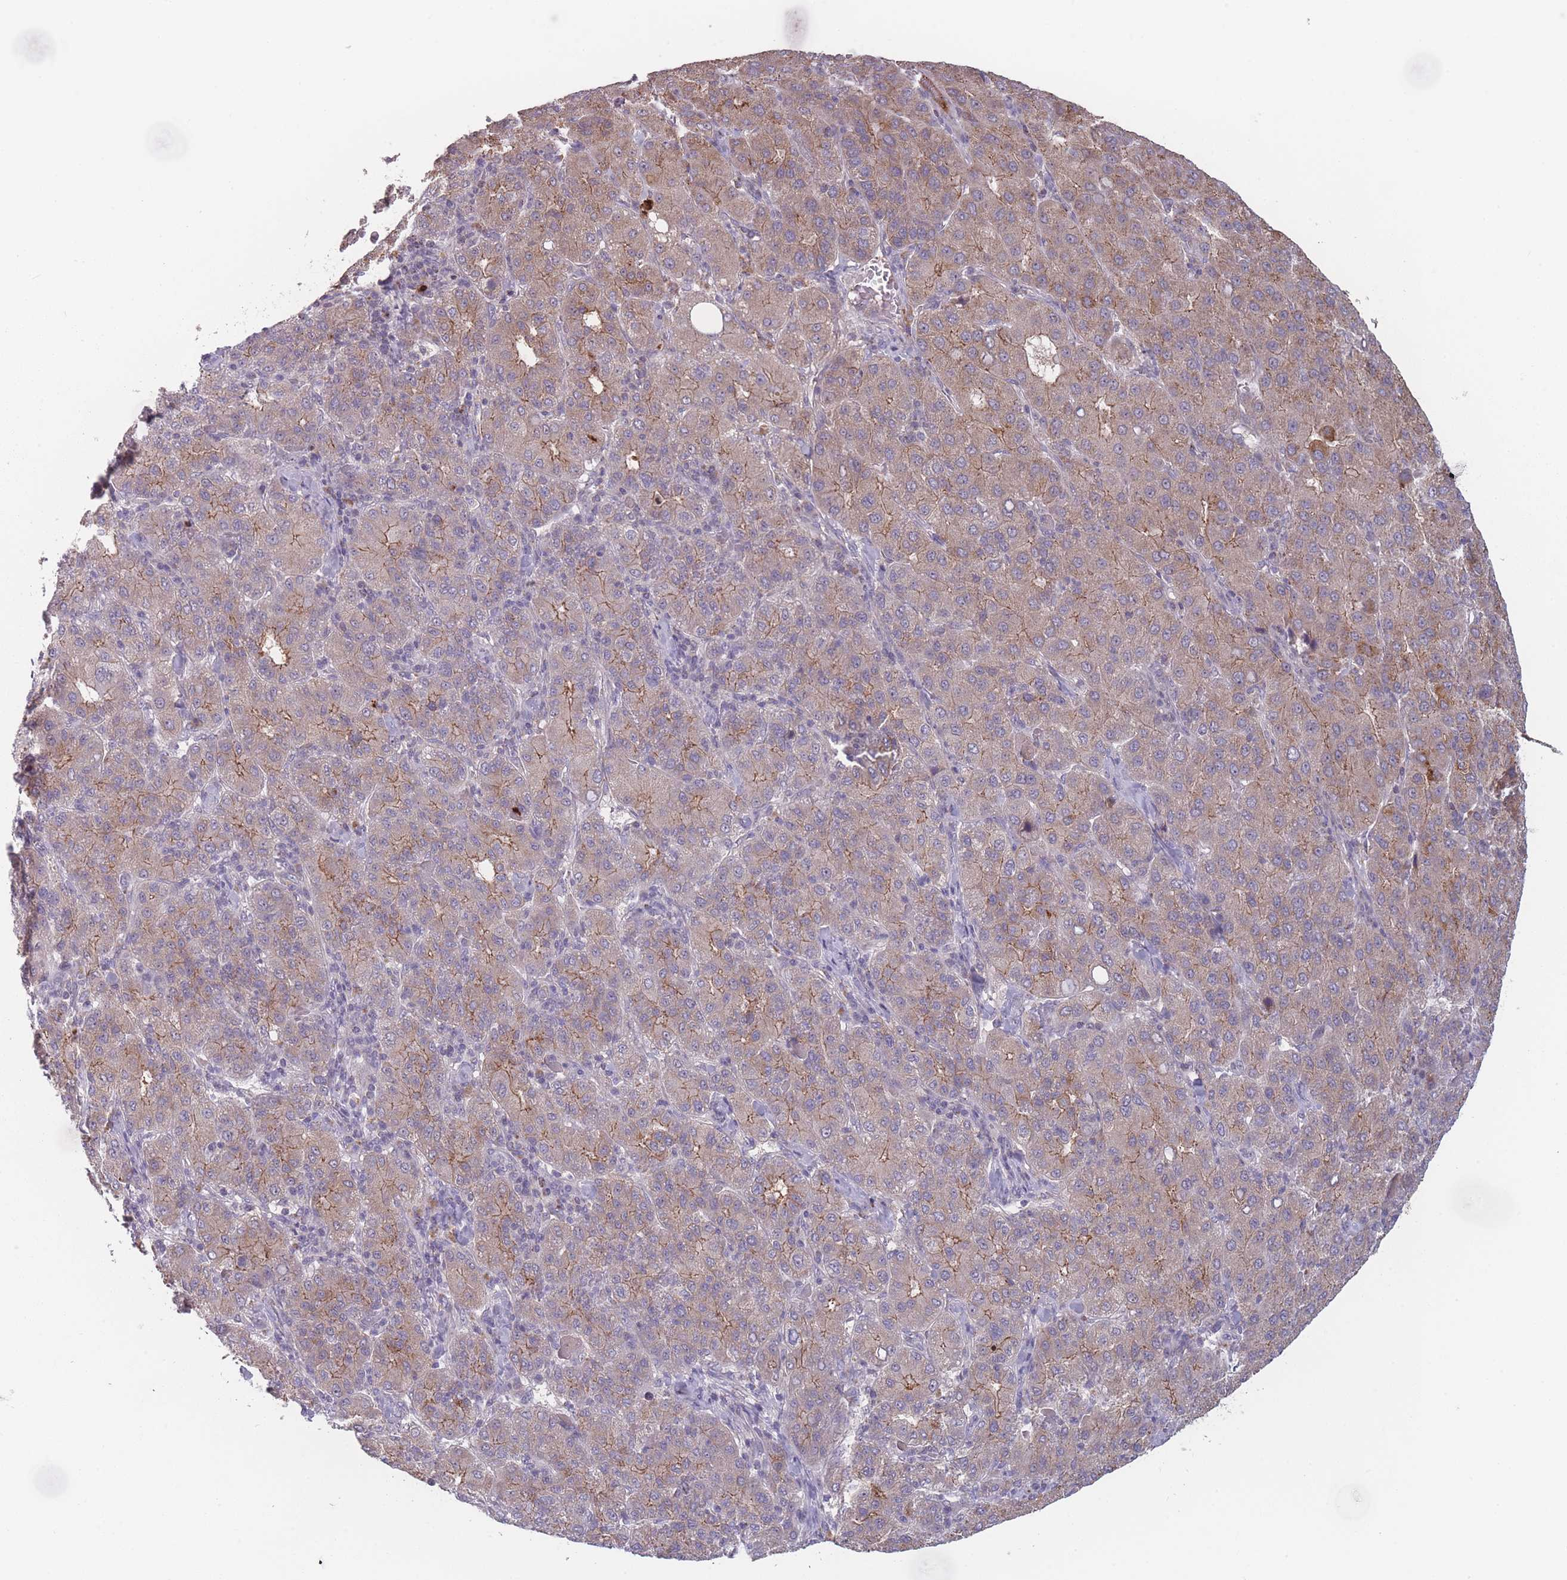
{"staining": {"intensity": "moderate", "quantity": "25%-75%", "location": "cytoplasmic/membranous"}, "tissue": "liver cancer", "cell_type": "Tumor cells", "image_type": "cancer", "snomed": [{"axis": "morphology", "description": "Carcinoma, Hepatocellular, NOS"}, {"axis": "topography", "description": "Liver"}], "caption": "Immunohistochemical staining of human liver cancer shows medium levels of moderate cytoplasmic/membranous positivity in about 25%-75% of tumor cells. (Brightfield microscopy of DAB IHC at high magnification).", "gene": "TMEM232", "patient": {"sex": "male", "age": 65}}